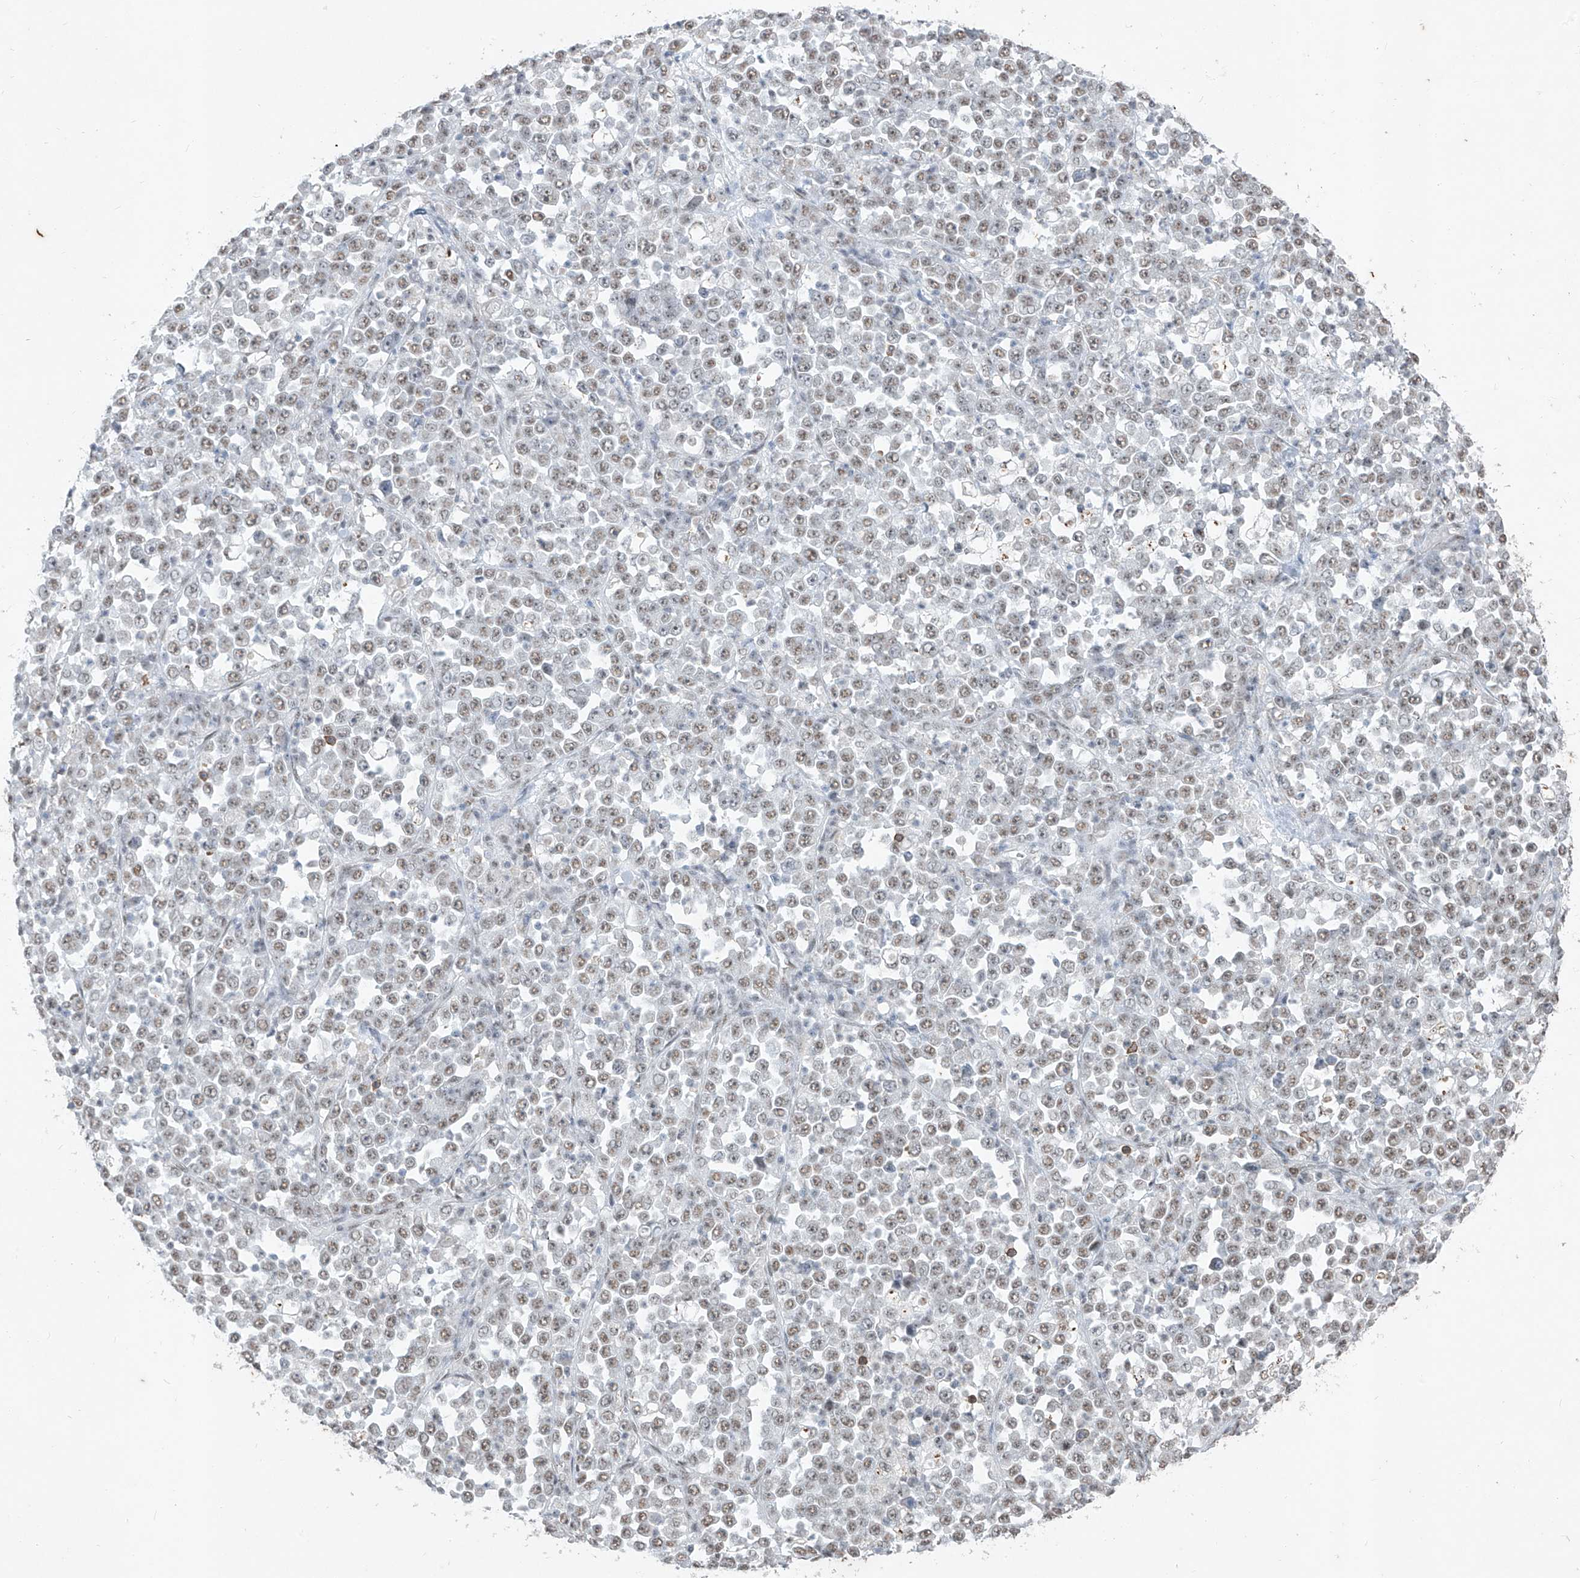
{"staining": {"intensity": "weak", "quantity": "25%-75%", "location": "nuclear"}, "tissue": "stomach cancer", "cell_type": "Tumor cells", "image_type": "cancer", "snomed": [{"axis": "morphology", "description": "Normal tissue, NOS"}, {"axis": "morphology", "description": "Adenocarcinoma, NOS"}, {"axis": "topography", "description": "Stomach, upper"}, {"axis": "topography", "description": "Stomach"}], "caption": "Immunohistochemistry of human stomach adenocarcinoma reveals low levels of weak nuclear staining in about 25%-75% of tumor cells.", "gene": "TFEC", "patient": {"sex": "male", "age": 59}}